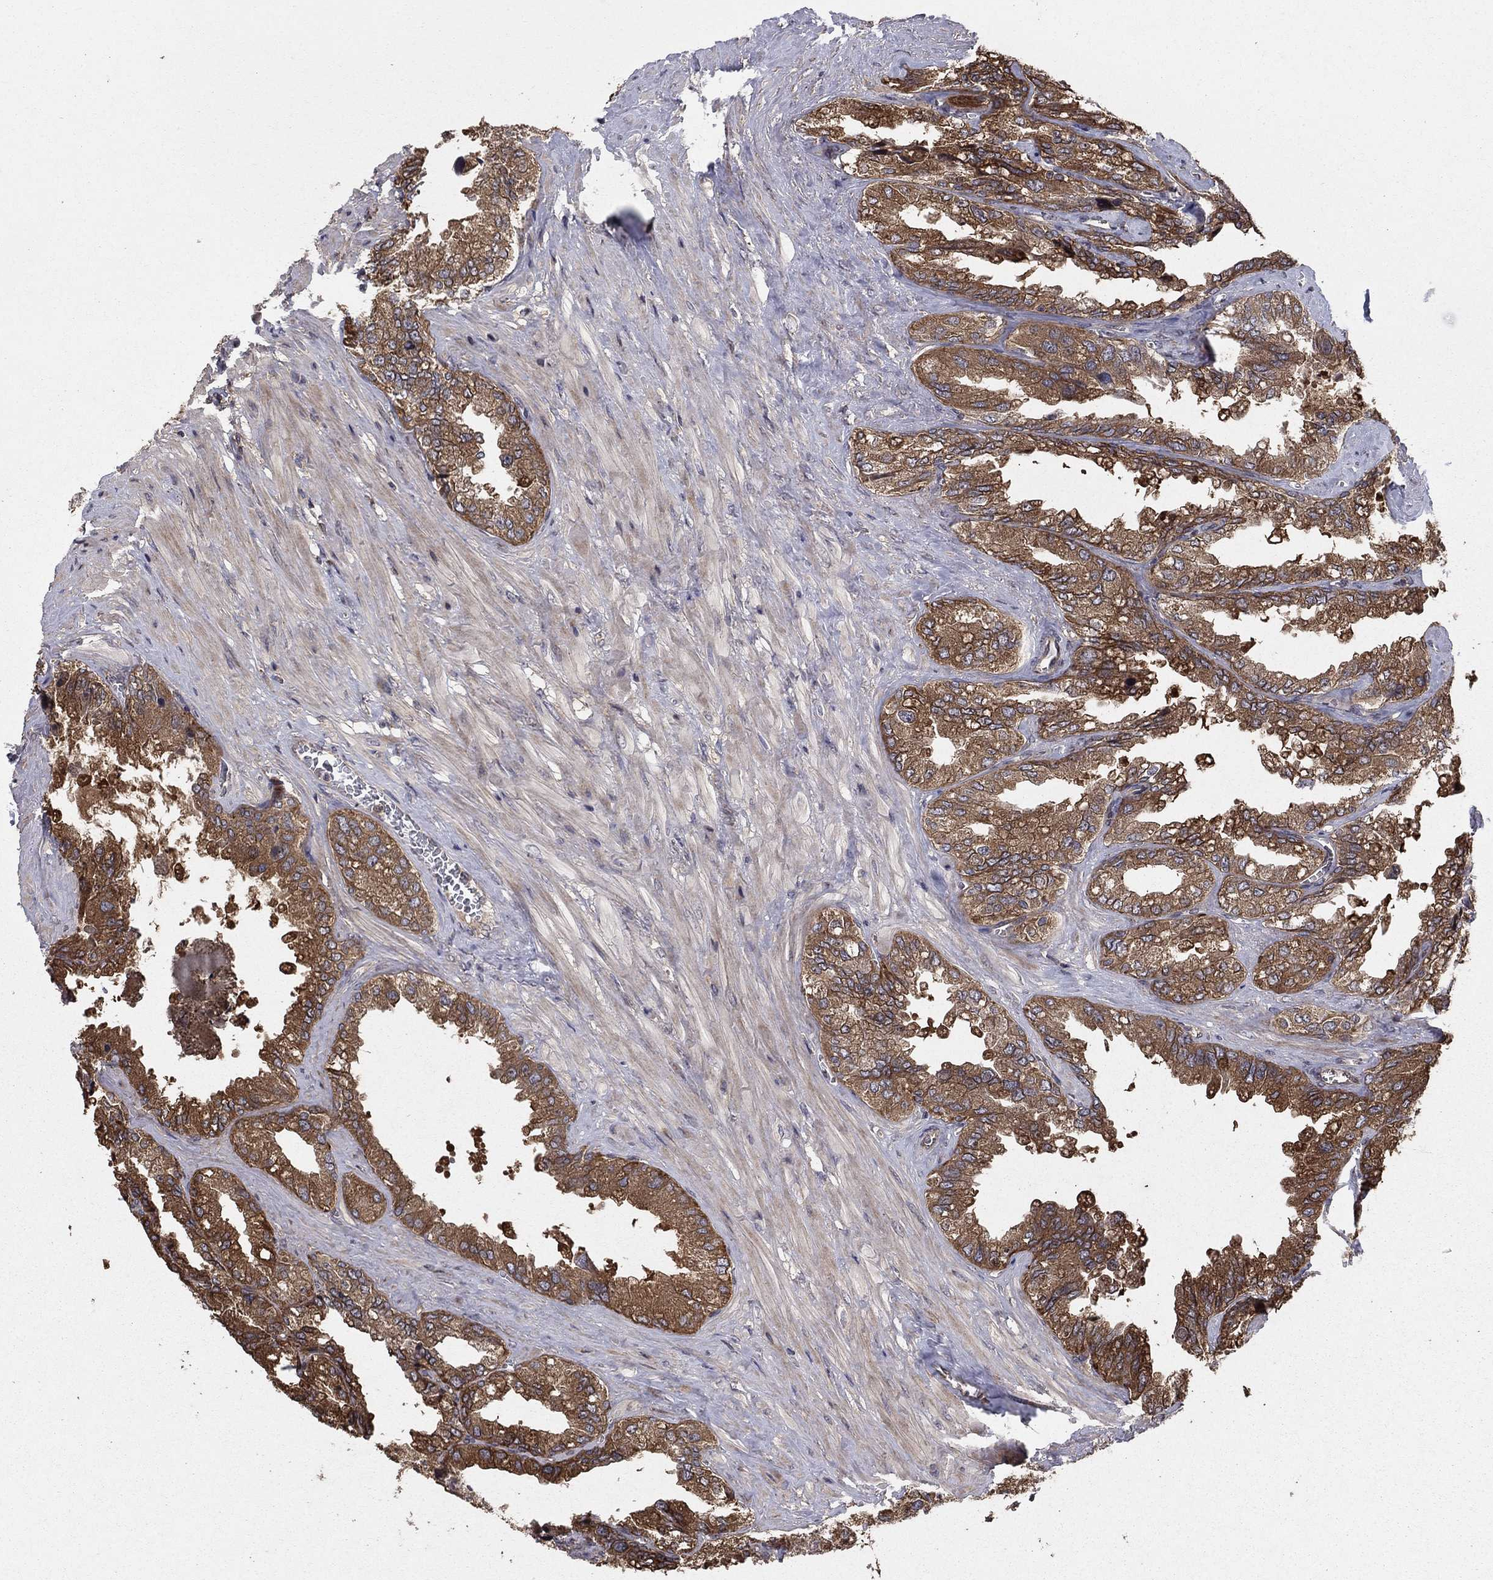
{"staining": {"intensity": "moderate", "quantity": ">75%", "location": "cytoplasmic/membranous"}, "tissue": "seminal vesicle", "cell_type": "Glandular cells", "image_type": "normal", "snomed": [{"axis": "morphology", "description": "Normal tissue, NOS"}, {"axis": "topography", "description": "Seminal veicle"}], "caption": "Protein staining of benign seminal vesicle shows moderate cytoplasmic/membranous expression in about >75% of glandular cells. (DAB IHC with brightfield microscopy, high magnification).", "gene": "BABAM2", "patient": {"sex": "male", "age": 67}}